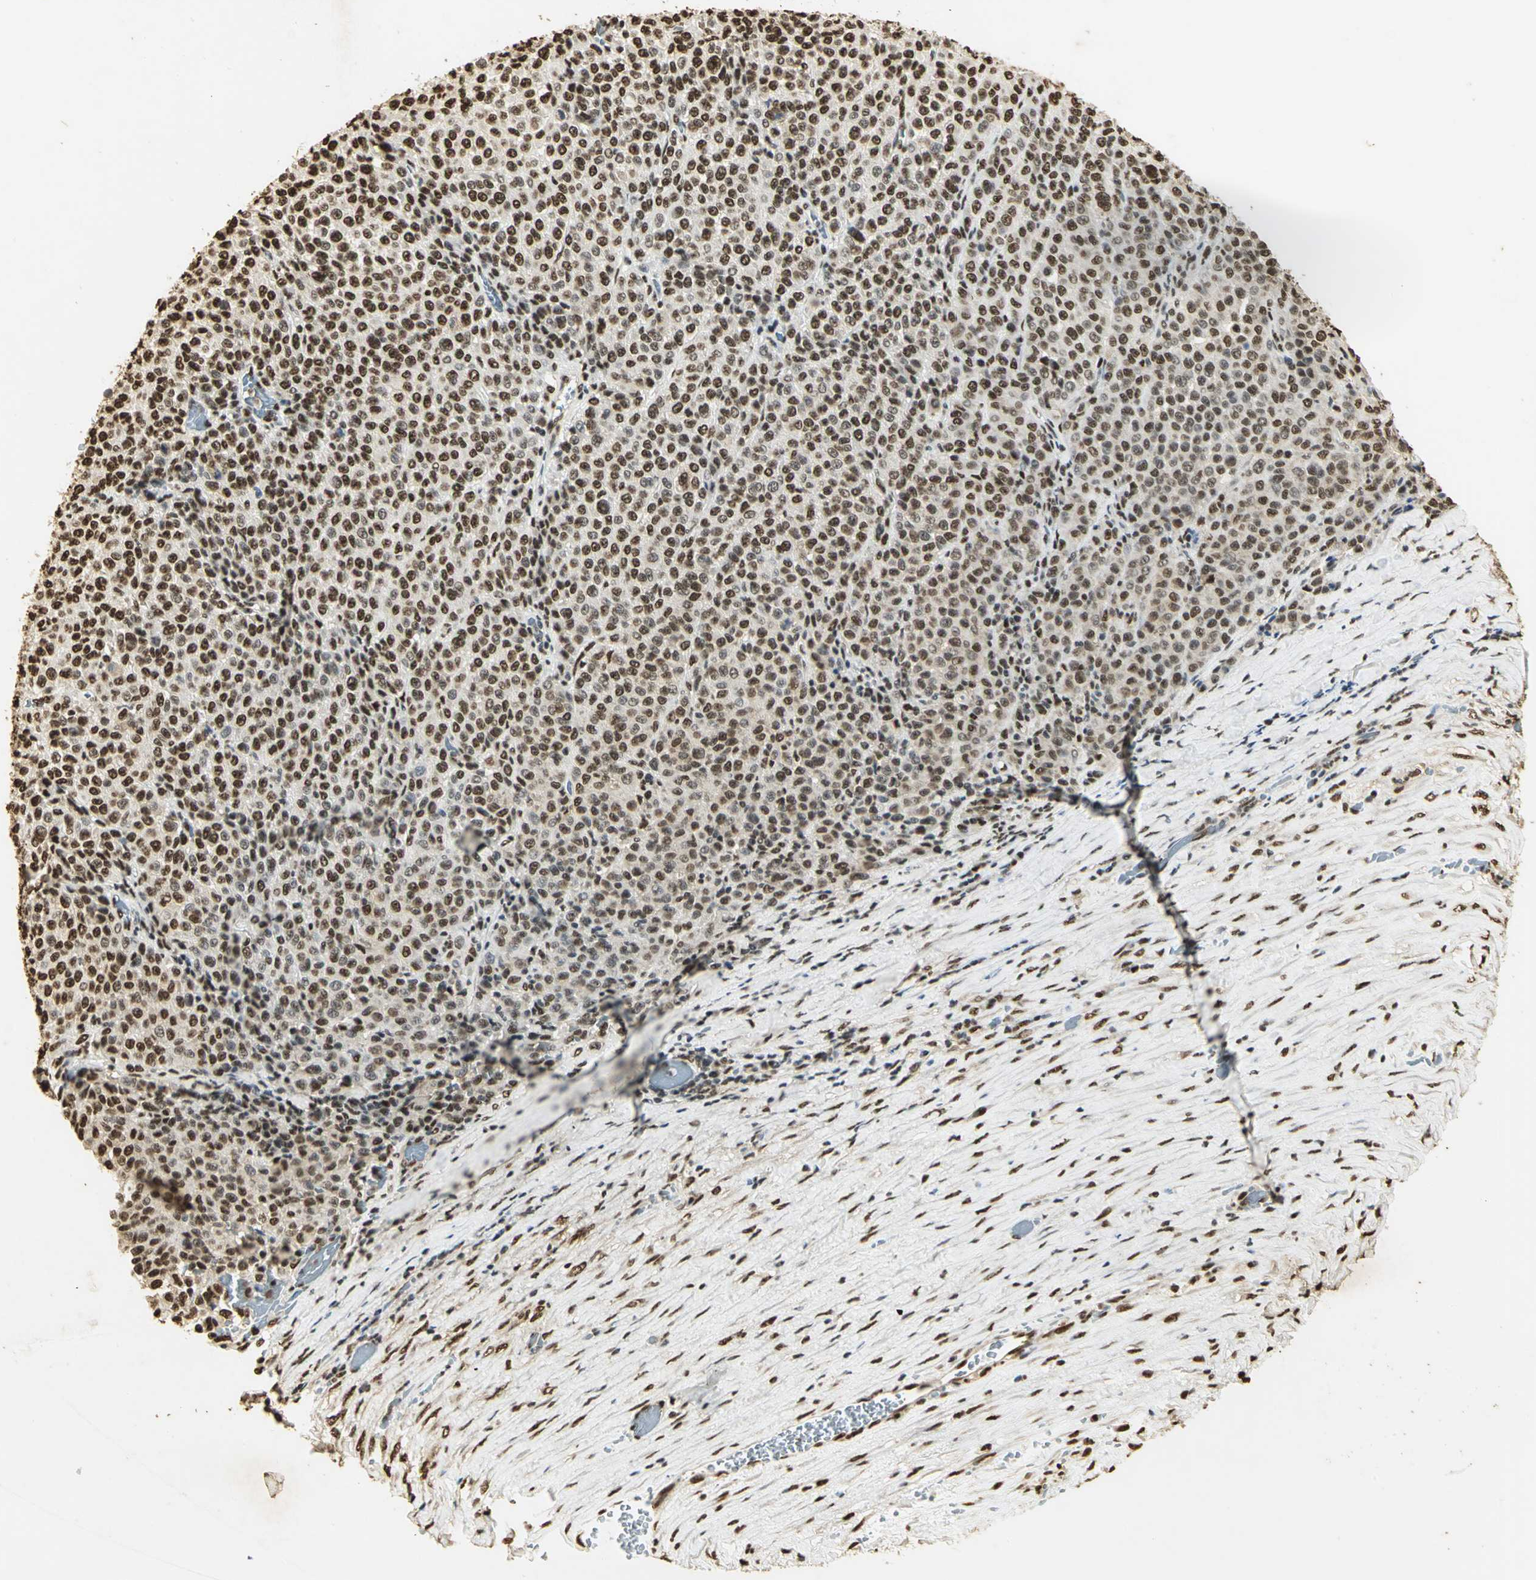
{"staining": {"intensity": "strong", "quantity": ">75%", "location": "nuclear"}, "tissue": "melanoma", "cell_type": "Tumor cells", "image_type": "cancer", "snomed": [{"axis": "morphology", "description": "Malignant melanoma, Metastatic site"}, {"axis": "topography", "description": "Pancreas"}], "caption": "Immunohistochemical staining of human melanoma displays high levels of strong nuclear expression in approximately >75% of tumor cells.", "gene": "SET", "patient": {"sex": "female", "age": 30}}